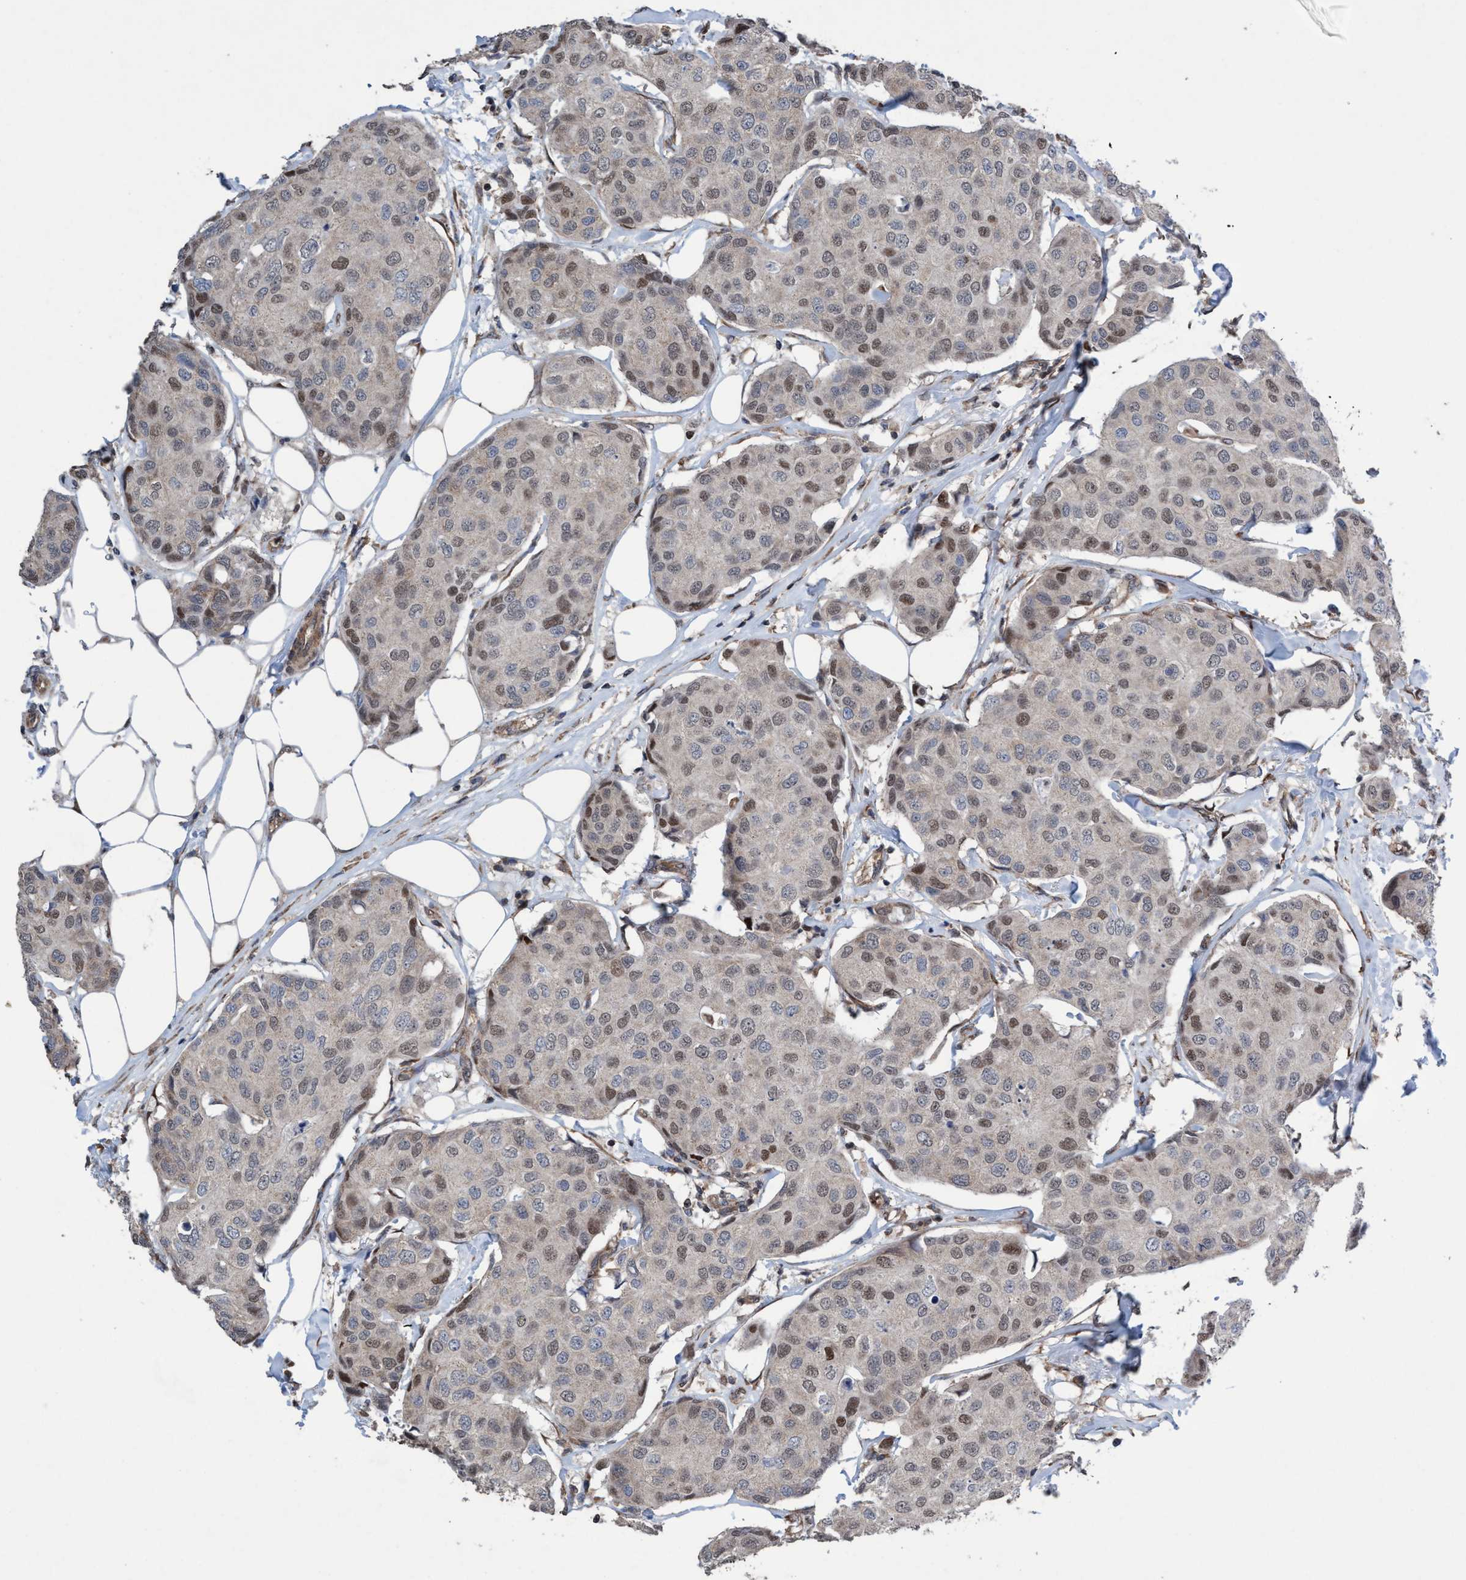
{"staining": {"intensity": "weak", "quantity": "25%-75%", "location": "nuclear"}, "tissue": "breast cancer", "cell_type": "Tumor cells", "image_type": "cancer", "snomed": [{"axis": "morphology", "description": "Duct carcinoma"}, {"axis": "topography", "description": "Breast"}], "caption": "This is an image of IHC staining of breast cancer, which shows weak positivity in the nuclear of tumor cells.", "gene": "METAP2", "patient": {"sex": "female", "age": 80}}